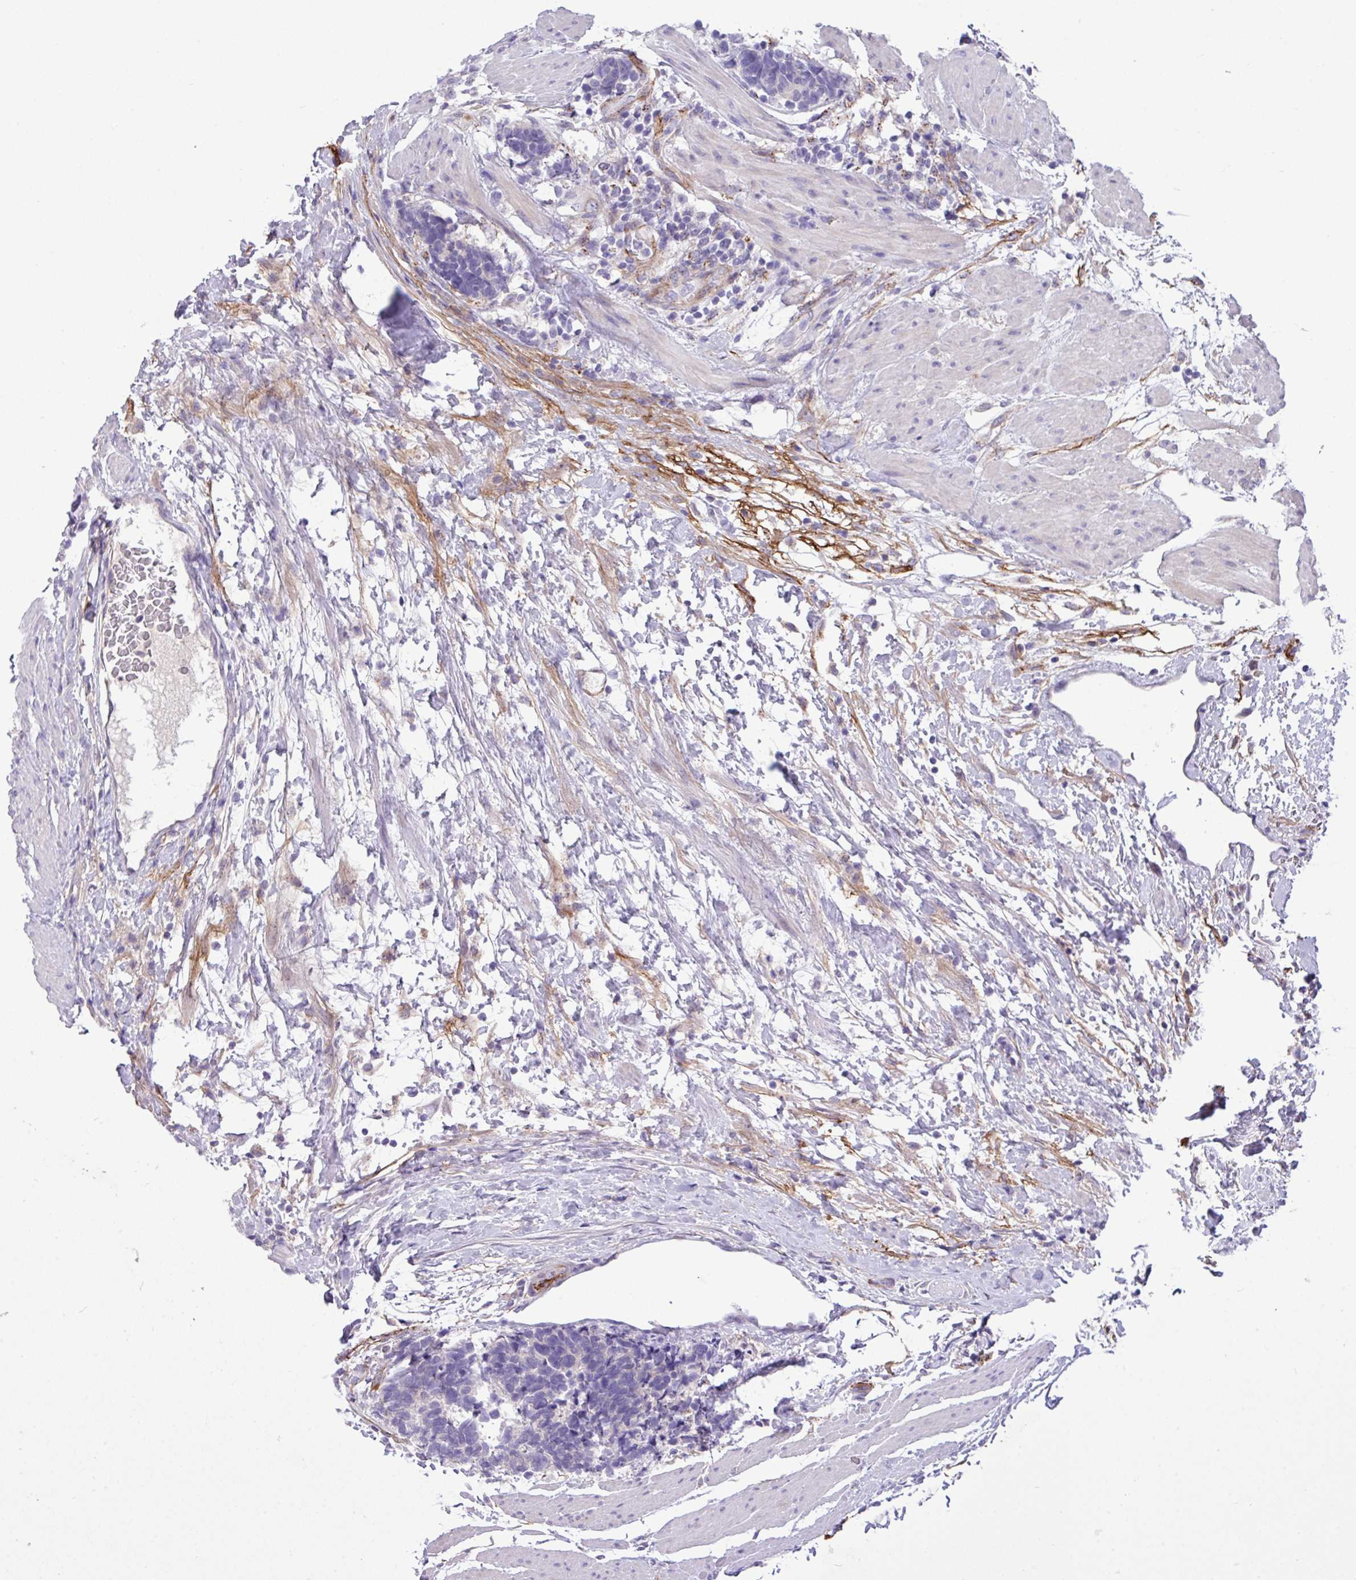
{"staining": {"intensity": "negative", "quantity": "none", "location": "none"}, "tissue": "carcinoid", "cell_type": "Tumor cells", "image_type": "cancer", "snomed": [{"axis": "morphology", "description": "Carcinoid, malignant, NOS"}, {"axis": "topography", "description": "Colon"}], "caption": "High power microscopy histopathology image of an immunohistochemistry (IHC) image of carcinoid, revealing no significant positivity in tumor cells.", "gene": "CD248", "patient": {"sex": "female", "age": 52}}